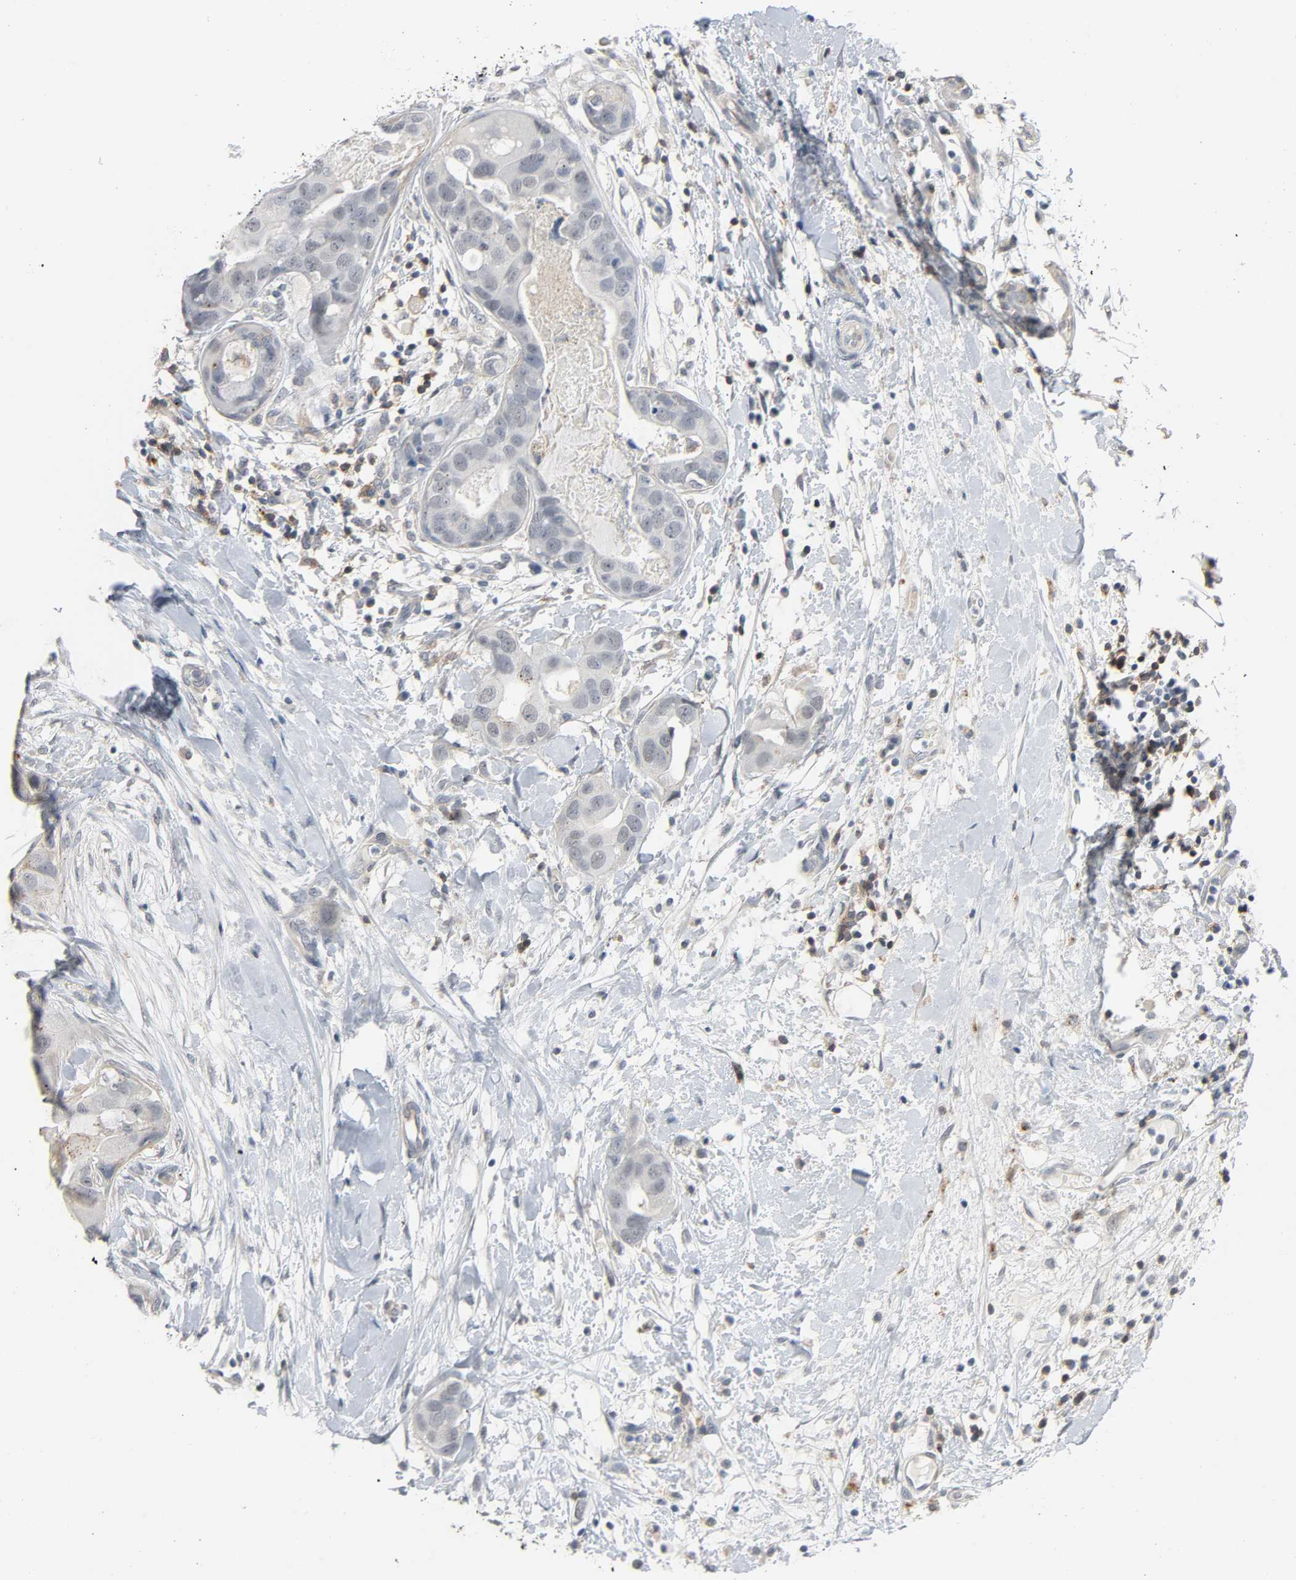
{"staining": {"intensity": "negative", "quantity": "none", "location": "none"}, "tissue": "breast cancer", "cell_type": "Tumor cells", "image_type": "cancer", "snomed": [{"axis": "morphology", "description": "Duct carcinoma"}, {"axis": "topography", "description": "Breast"}], "caption": "This is a micrograph of immunohistochemistry staining of infiltrating ductal carcinoma (breast), which shows no staining in tumor cells.", "gene": "CD4", "patient": {"sex": "female", "age": 40}}